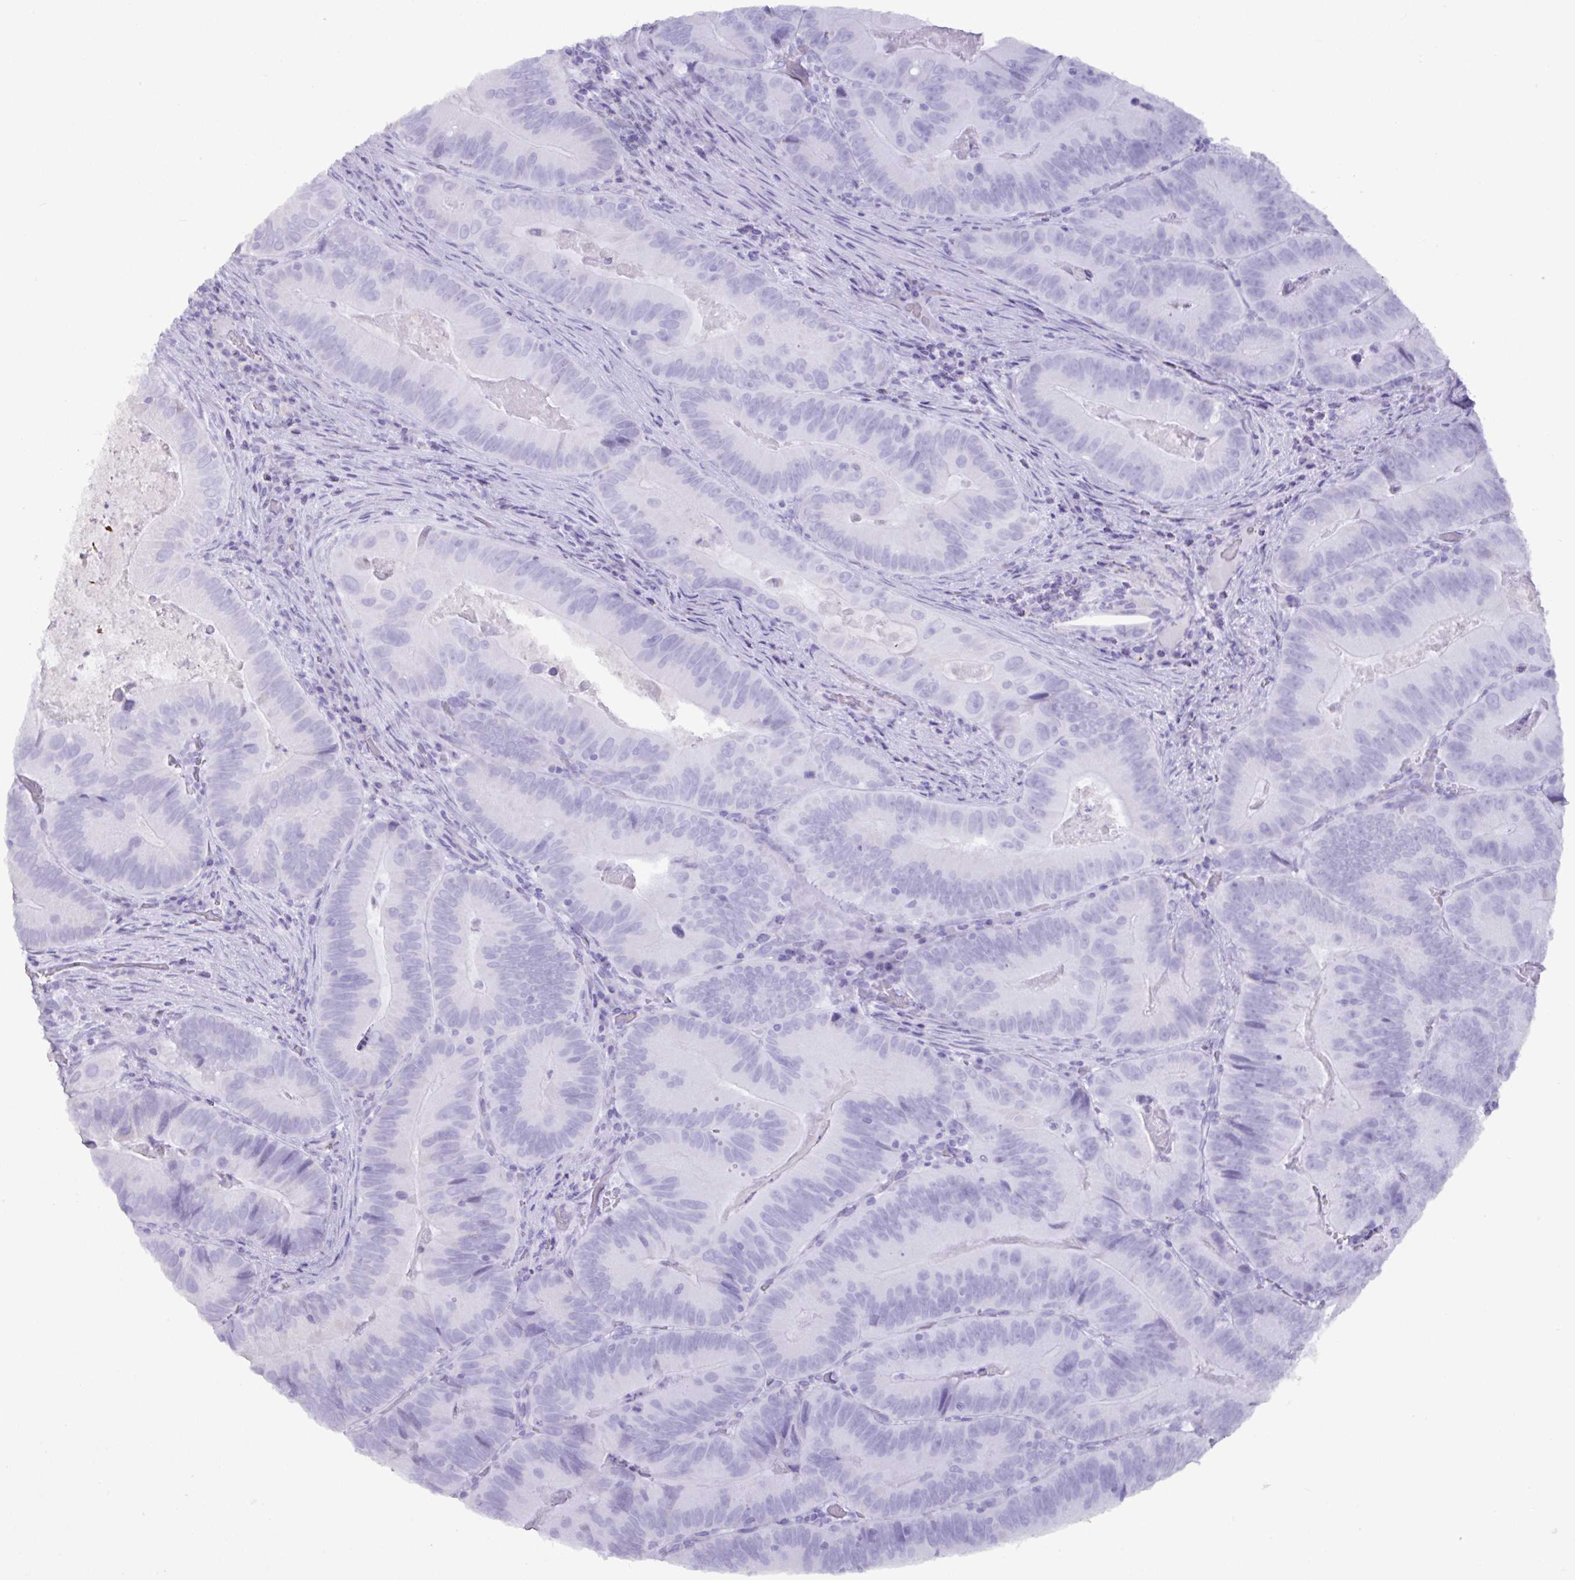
{"staining": {"intensity": "negative", "quantity": "none", "location": "none"}, "tissue": "colorectal cancer", "cell_type": "Tumor cells", "image_type": "cancer", "snomed": [{"axis": "morphology", "description": "Adenocarcinoma, NOS"}, {"axis": "topography", "description": "Colon"}], "caption": "Tumor cells show no significant positivity in adenocarcinoma (colorectal). The staining was performed using DAB (3,3'-diaminobenzidine) to visualize the protein expression in brown, while the nuclei were stained in blue with hematoxylin (Magnification: 20x).", "gene": "C4orf33", "patient": {"sex": "female", "age": 86}}